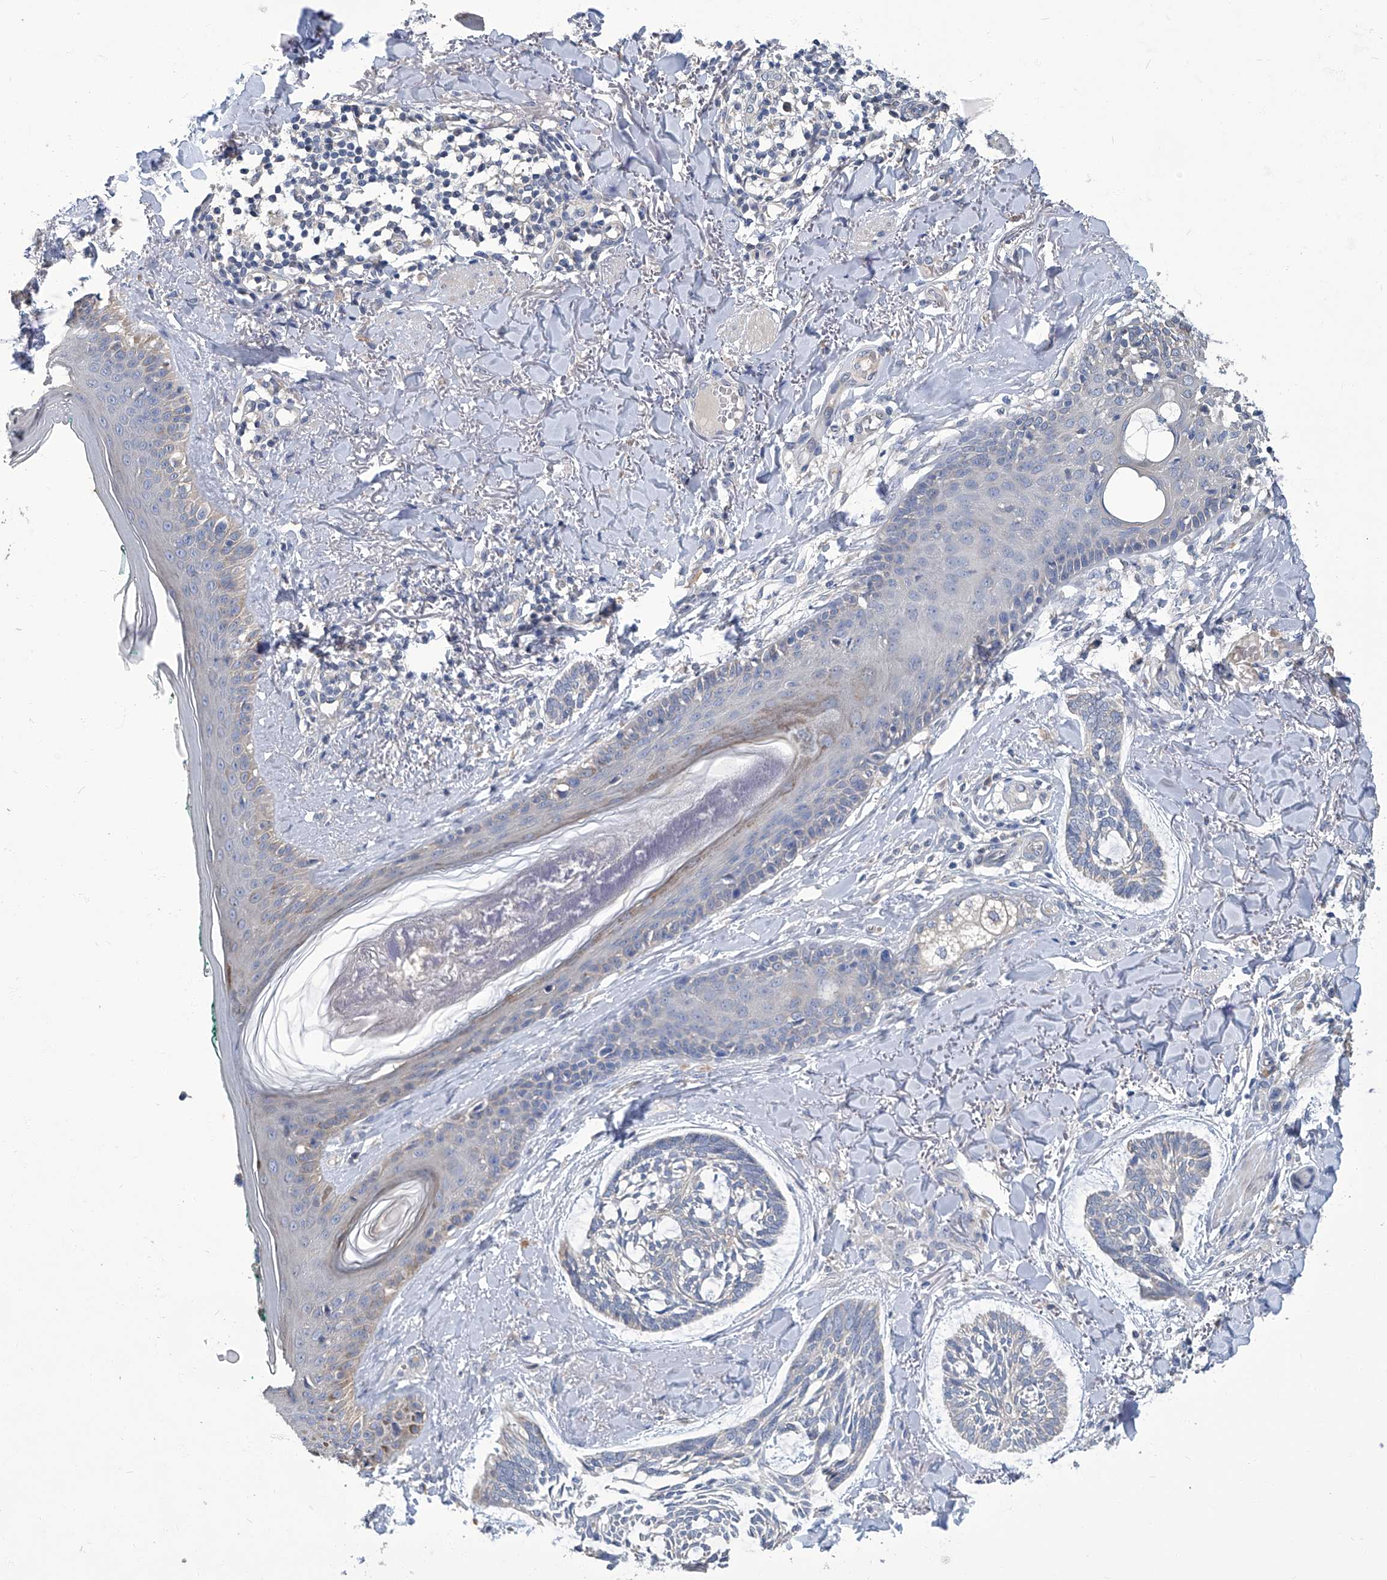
{"staining": {"intensity": "negative", "quantity": "none", "location": "none"}, "tissue": "skin cancer", "cell_type": "Tumor cells", "image_type": "cancer", "snomed": [{"axis": "morphology", "description": "Basal cell carcinoma"}, {"axis": "topography", "description": "Skin"}], "caption": "Immunohistochemistry (IHC) micrograph of neoplastic tissue: human skin basal cell carcinoma stained with DAB shows no significant protein expression in tumor cells.", "gene": "TGFBR1", "patient": {"sex": "male", "age": 43}}